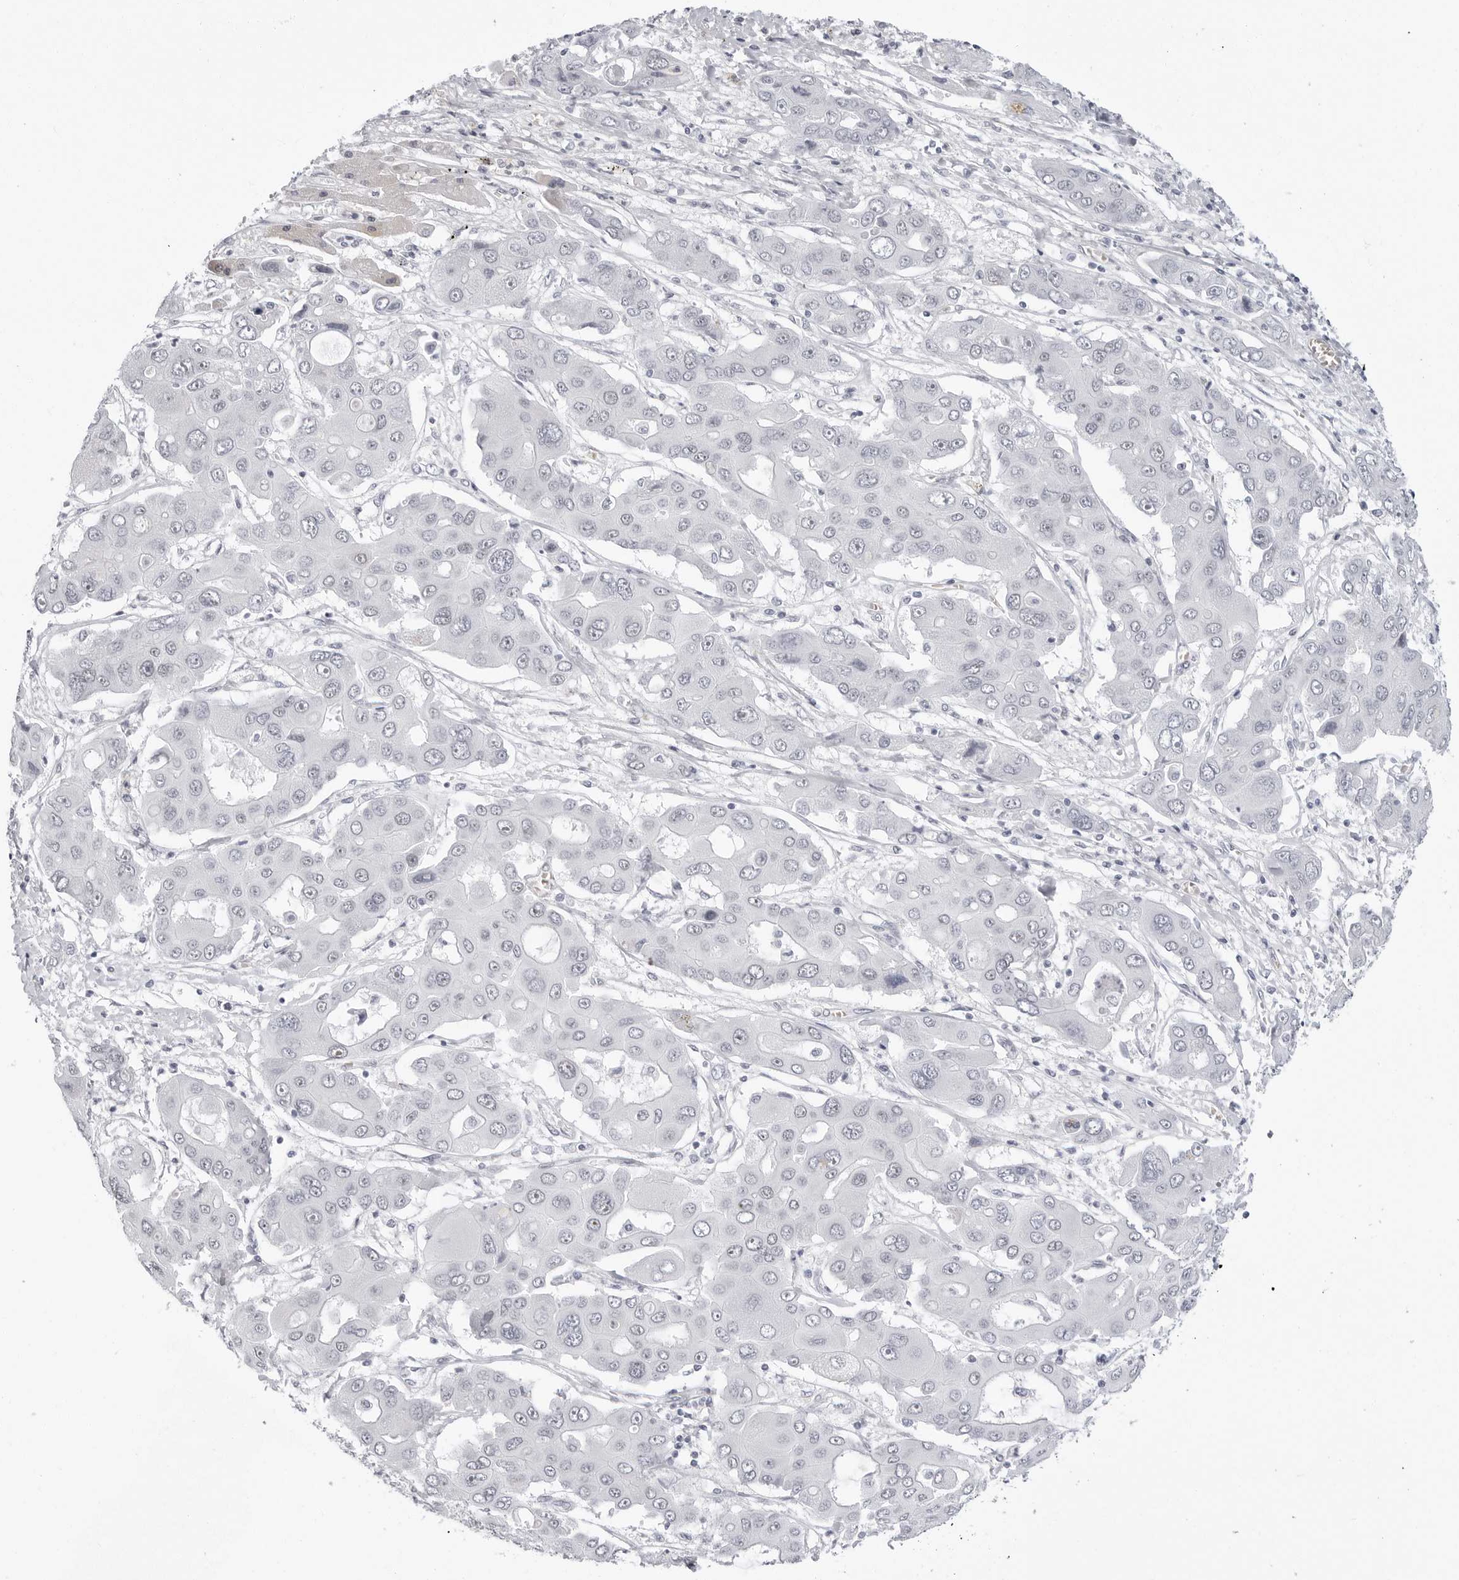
{"staining": {"intensity": "negative", "quantity": "none", "location": "none"}, "tissue": "liver cancer", "cell_type": "Tumor cells", "image_type": "cancer", "snomed": [{"axis": "morphology", "description": "Cholangiocarcinoma"}, {"axis": "topography", "description": "Liver"}], "caption": "The photomicrograph reveals no significant staining in tumor cells of cholangiocarcinoma (liver). (Stains: DAB (3,3'-diaminobenzidine) immunohistochemistry (IHC) with hematoxylin counter stain, Microscopy: brightfield microscopy at high magnification).", "gene": "VEZF1", "patient": {"sex": "male", "age": 67}}